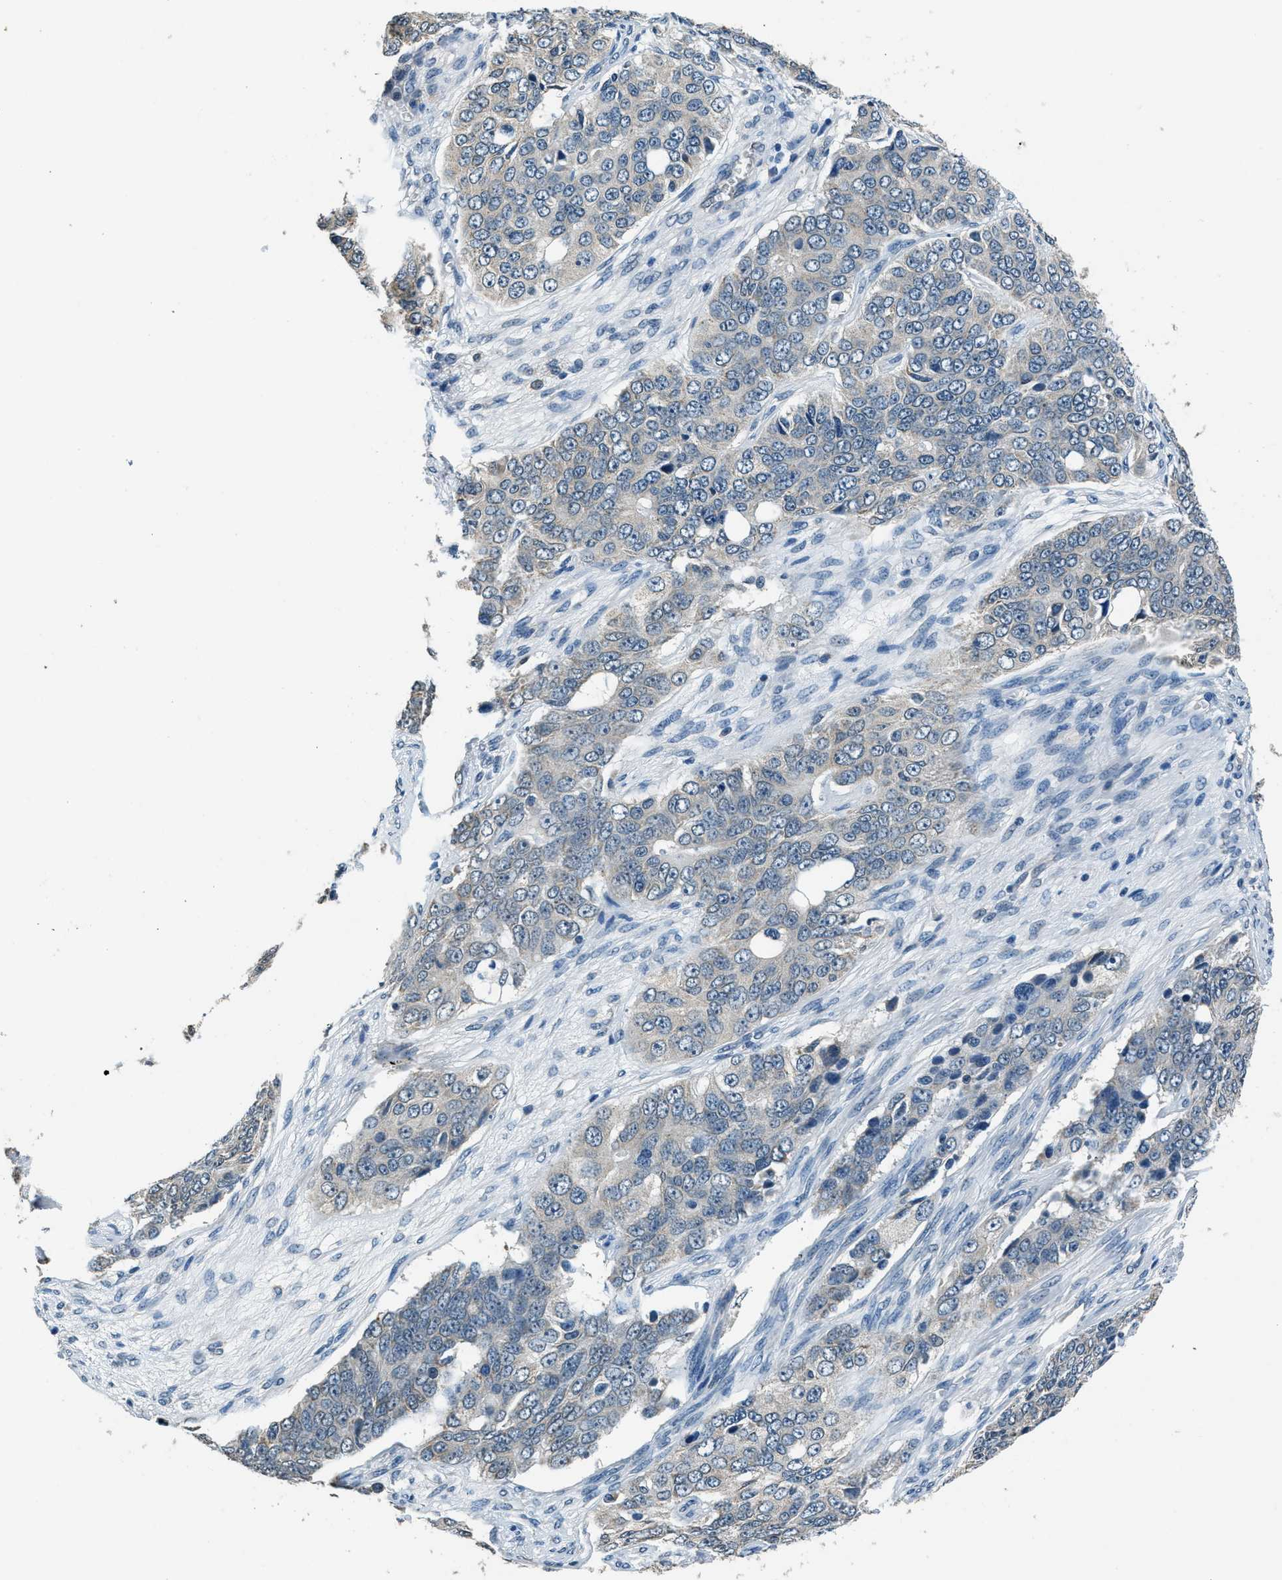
{"staining": {"intensity": "weak", "quantity": "<25%", "location": "cytoplasmic/membranous"}, "tissue": "ovarian cancer", "cell_type": "Tumor cells", "image_type": "cancer", "snomed": [{"axis": "morphology", "description": "Carcinoma, endometroid"}, {"axis": "topography", "description": "Ovary"}], "caption": "An immunohistochemistry (IHC) photomicrograph of ovarian cancer is shown. There is no staining in tumor cells of ovarian cancer. (DAB IHC, high magnification).", "gene": "NME8", "patient": {"sex": "female", "age": 51}}